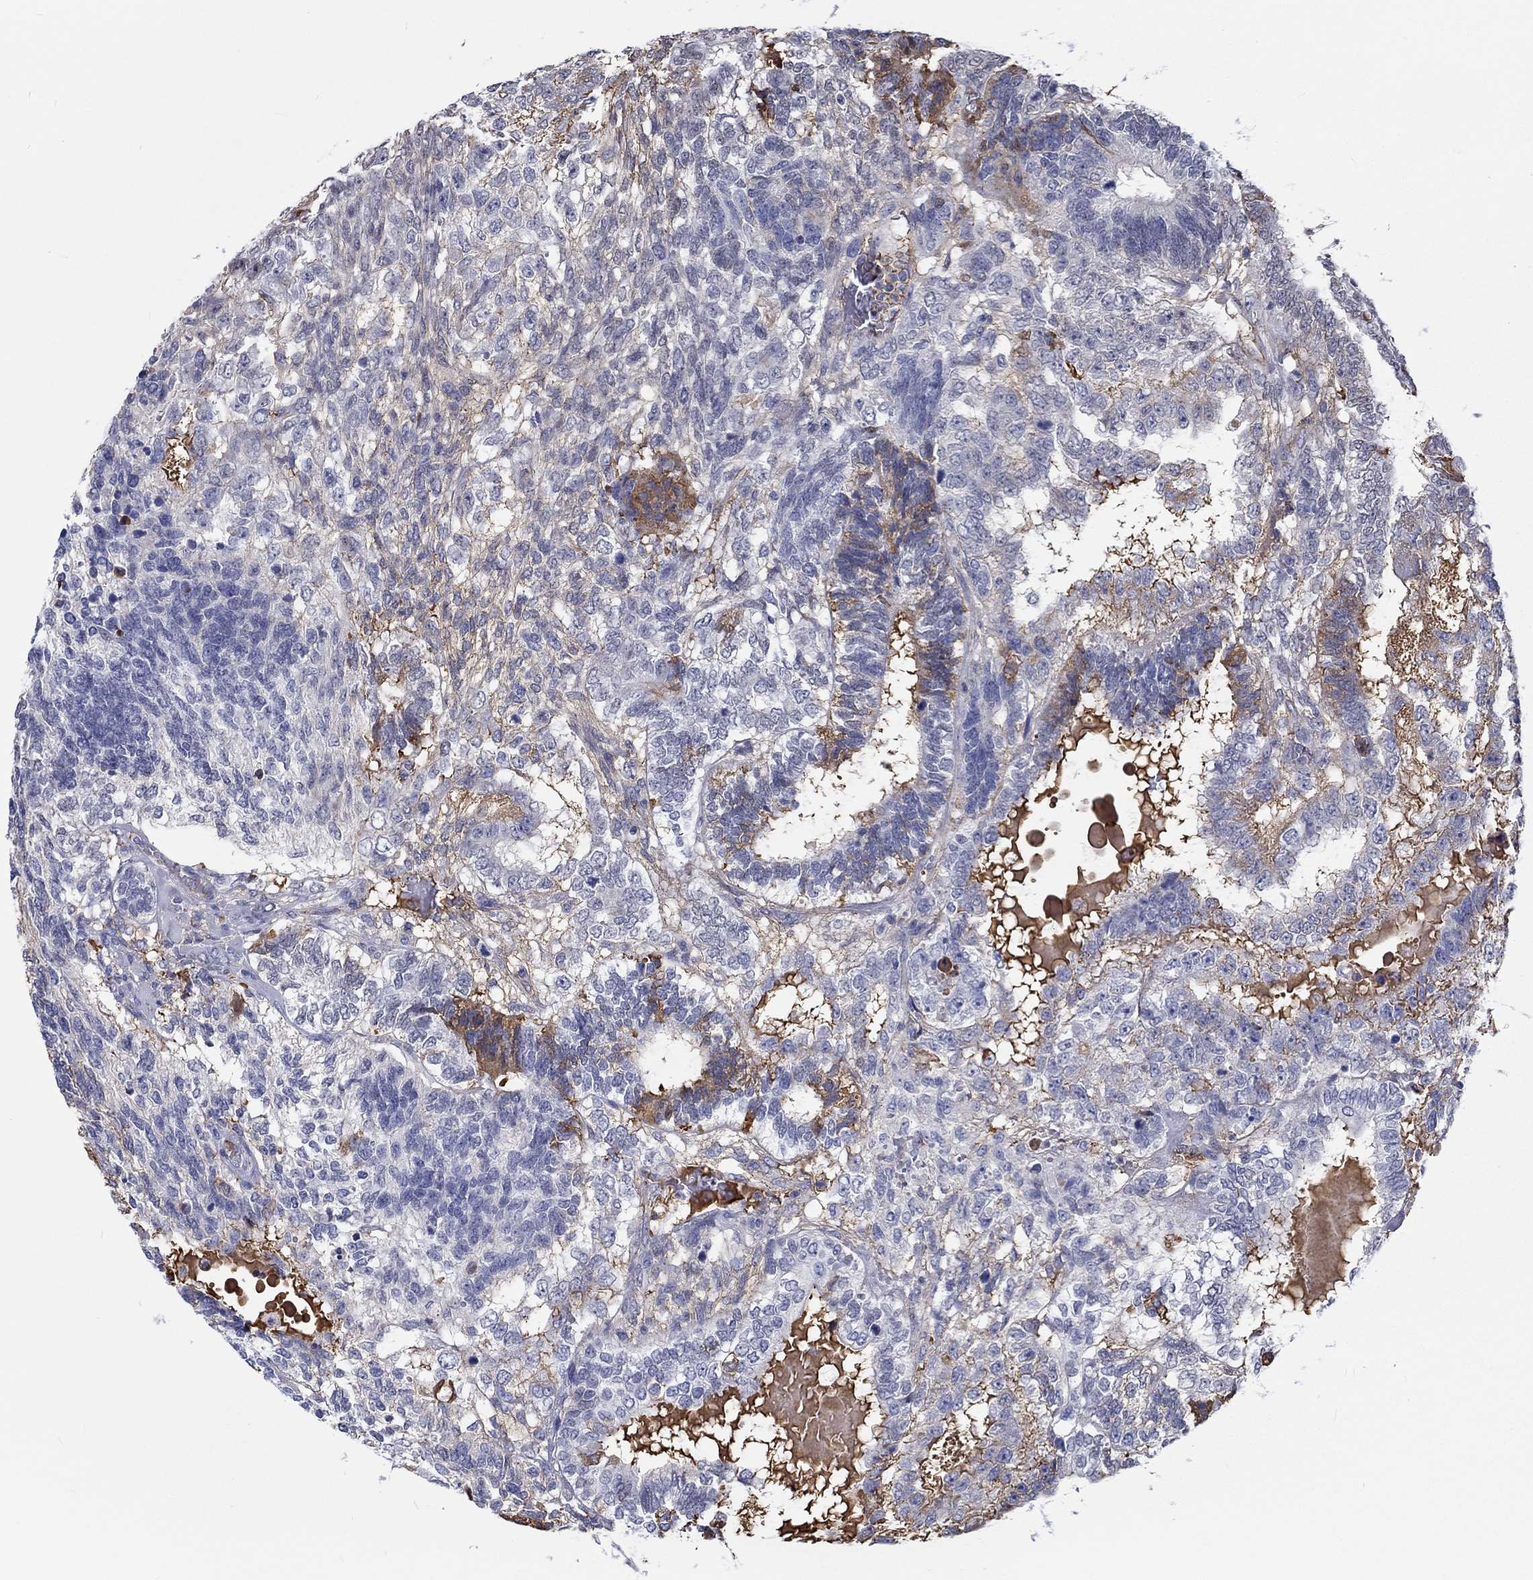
{"staining": {"intensity": "negative", "quantity": "none", "location": "none"}, "tissue": "testis cancer", "cell_type": "Tumor cells", "image_type": "cancer", "snomed": [{"axis": "morphology", "description": "Seminoma, NOS"}, {"axis": "morphology", "description": "Carcinoma, Embryonal, NOS"}, {"axis": "topography", "description": "Testis"}], "caption": "The photomicrograph shows no staining of tumor cells in embryonal carcinoma (testis).", "gene": "CDY2B", "patient": {"sex": "male", "age": 41}}